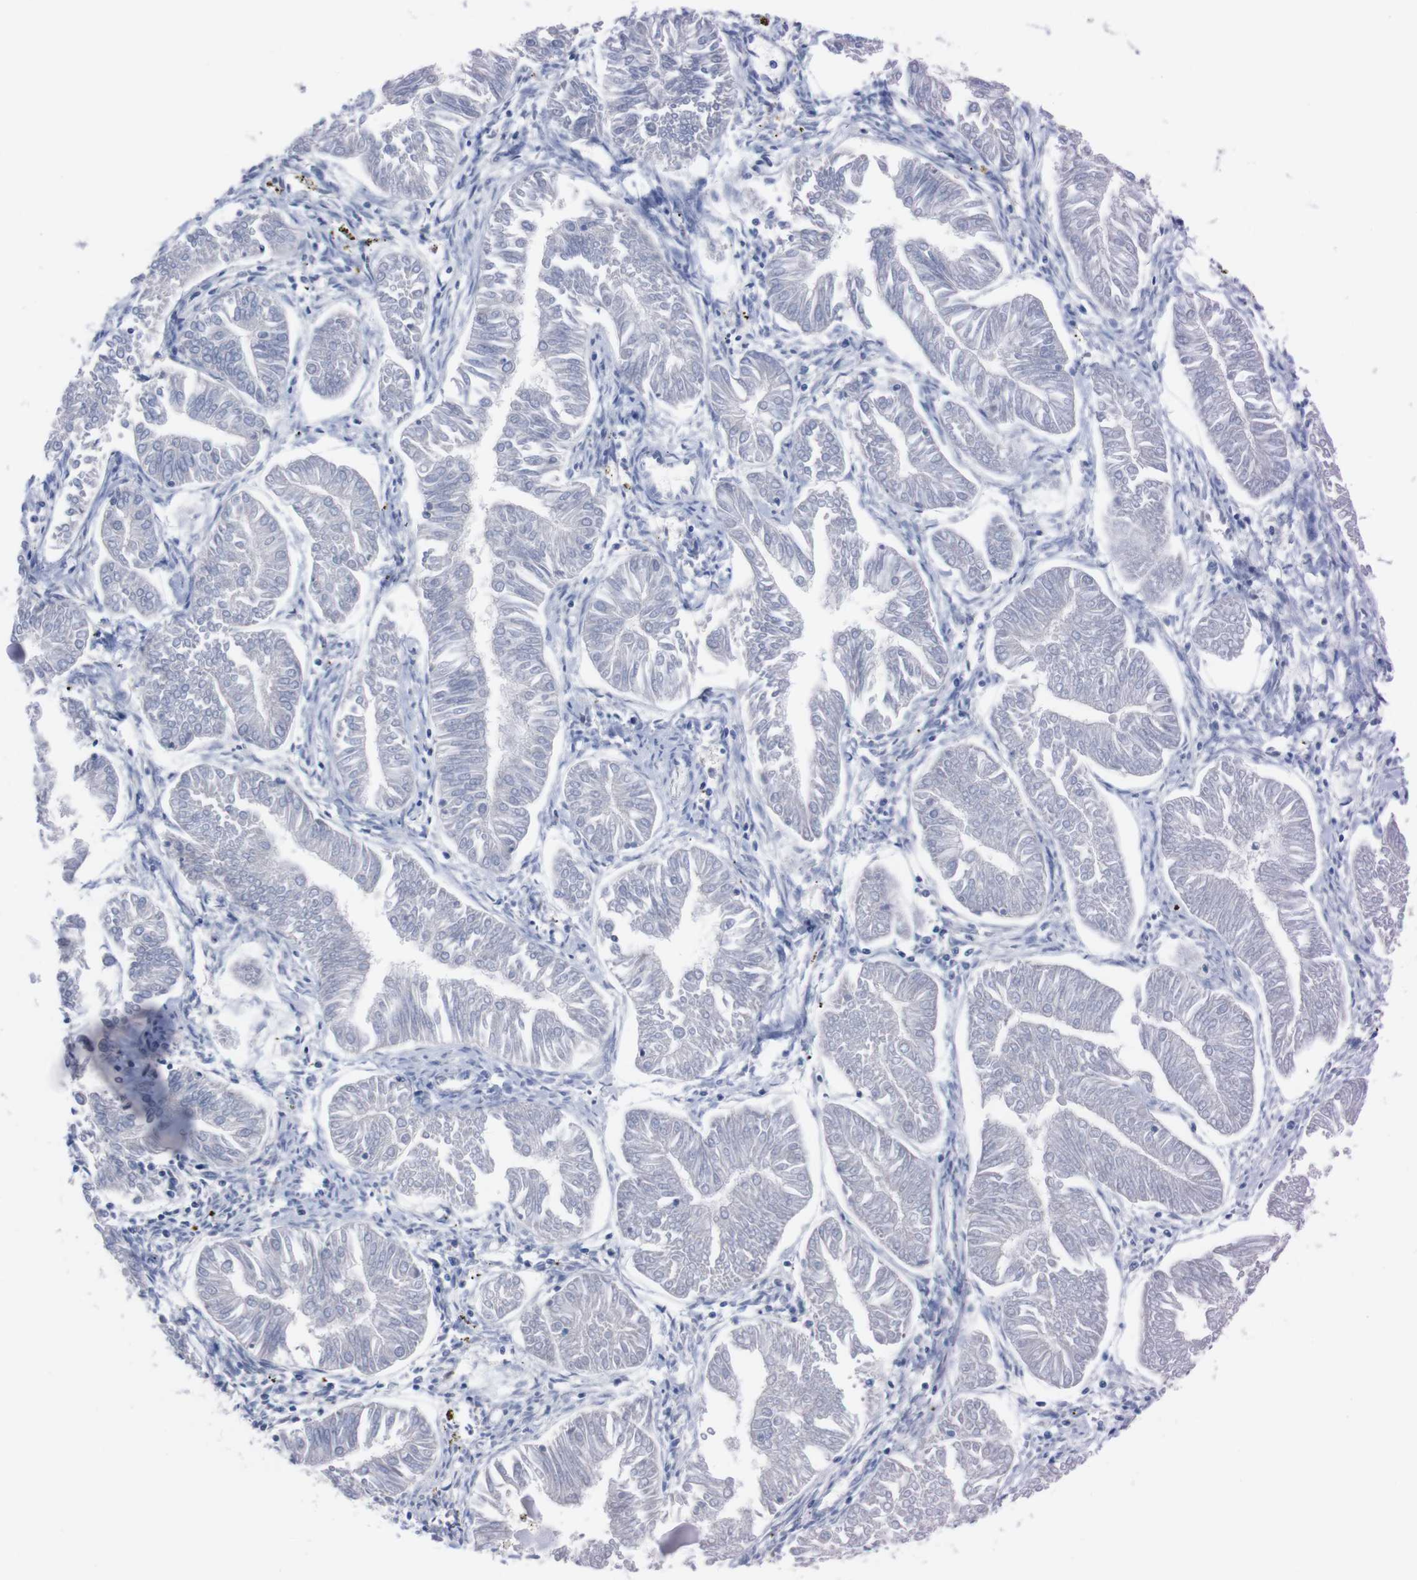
{"staining": {"intensity": "negative", "quantity": "none", "location": "none"}, "tissue": "endometrial cancer", "cell_type": "Tumor cells", "image_type": "cancer", "snomed": [{"axis": "morphology", "description": "Adenocarcinoma, NOS"}, {"axis": "topography", "description": "Endometrium"}], "caption": "An immunohistochemistry histopathology image of endometrial cancer is shown. There is no staining in tumor cells of endometrial cancer.", "gene": "TMEM243", "patient": {"sex": "female", "age": 53}}